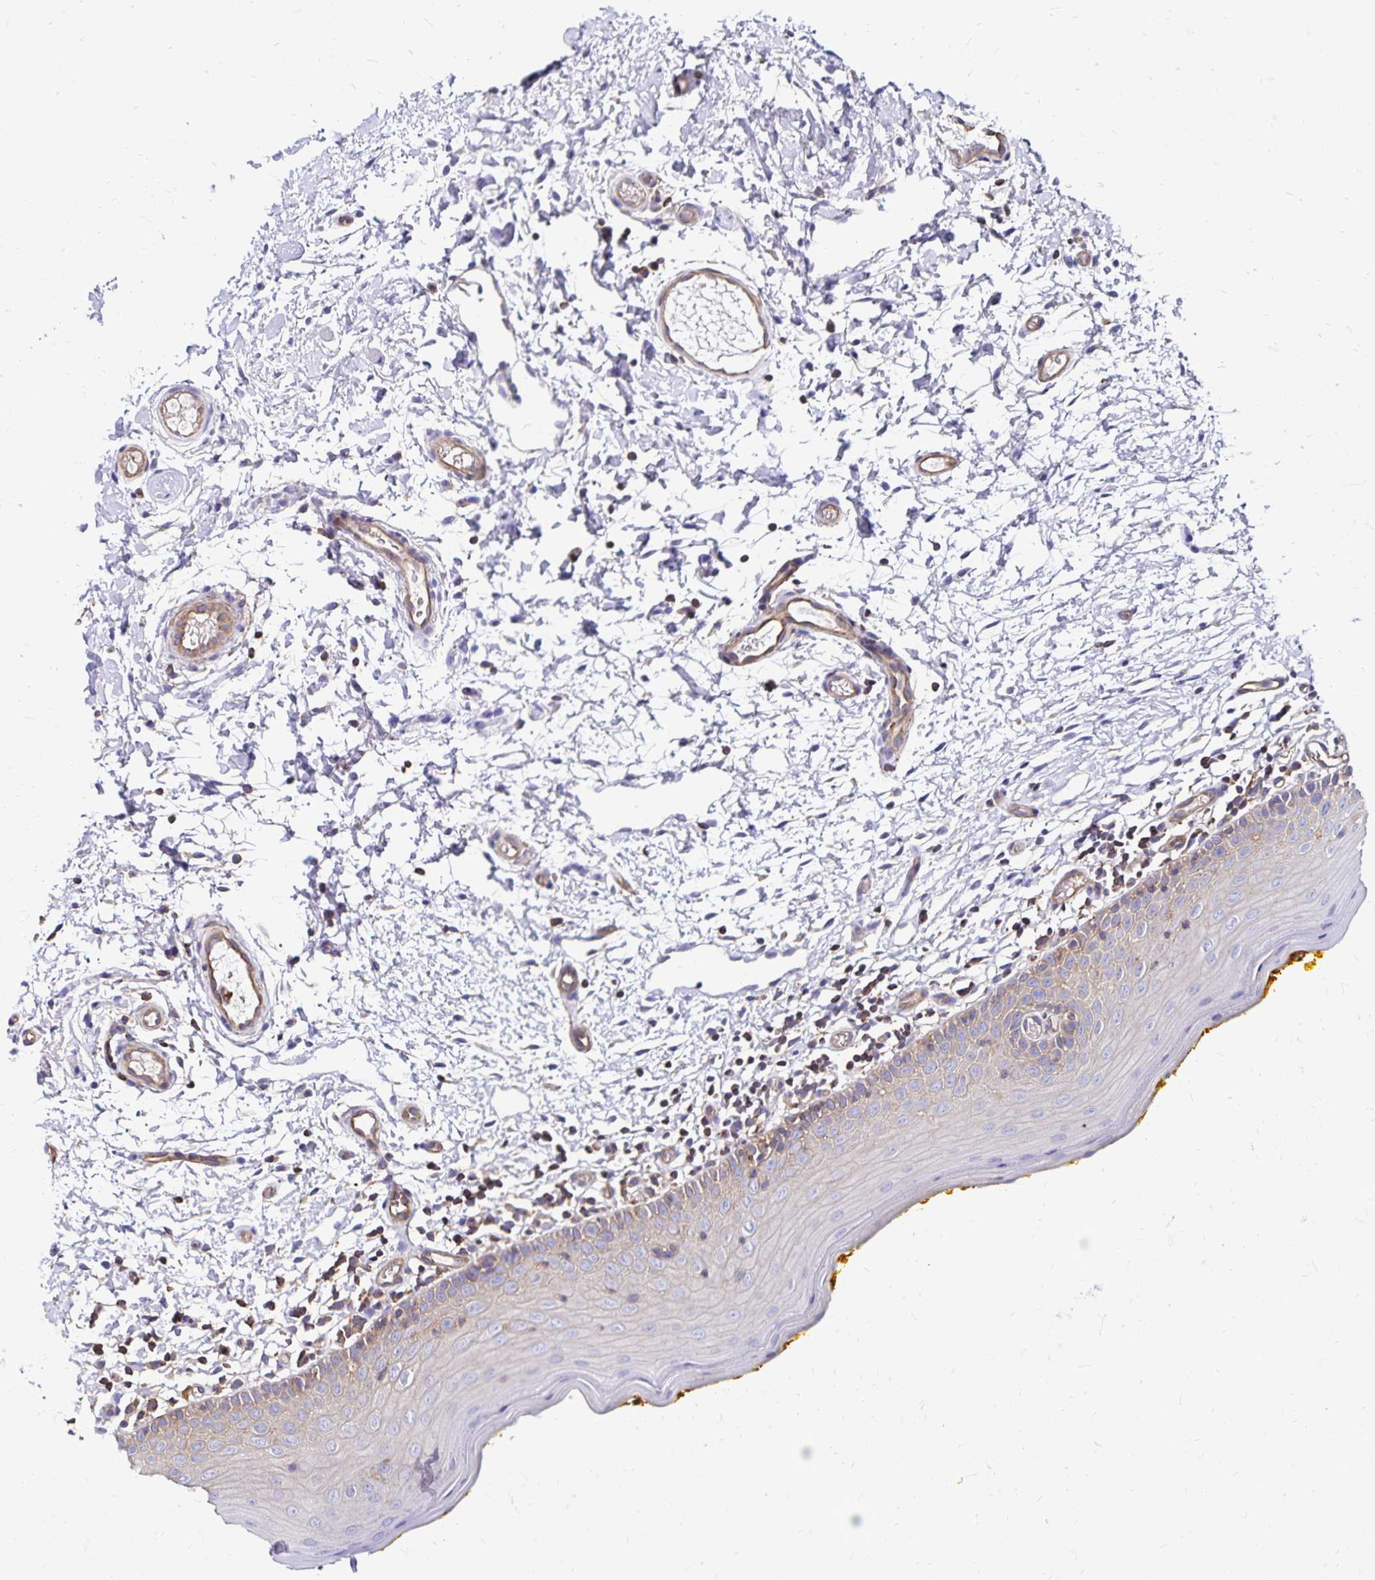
{"staining": {"intensity": "moderate", "quantity": "<25%", "location": "cytoplasmic/membranous"}, "tissue": "oral mucosa", "cell_type": "Squamous epithelial cells", "image_type": "normal", "snomed": [{"axis": "morphology", "description": "Normal tissue, NOS"}, {"axis": "topography", "description": "Oral tissue"}, {"axis": "topography", "description": "Tounge, NOS"}], "caption": "Human oral mucosa stained with a brown dye demonstrates moderate cytoplasmic/membranous positive expression in about <25% of squamous epithelial cells.", "gene": "RPRML", "patient": {"sex": "female", "age": 58}}